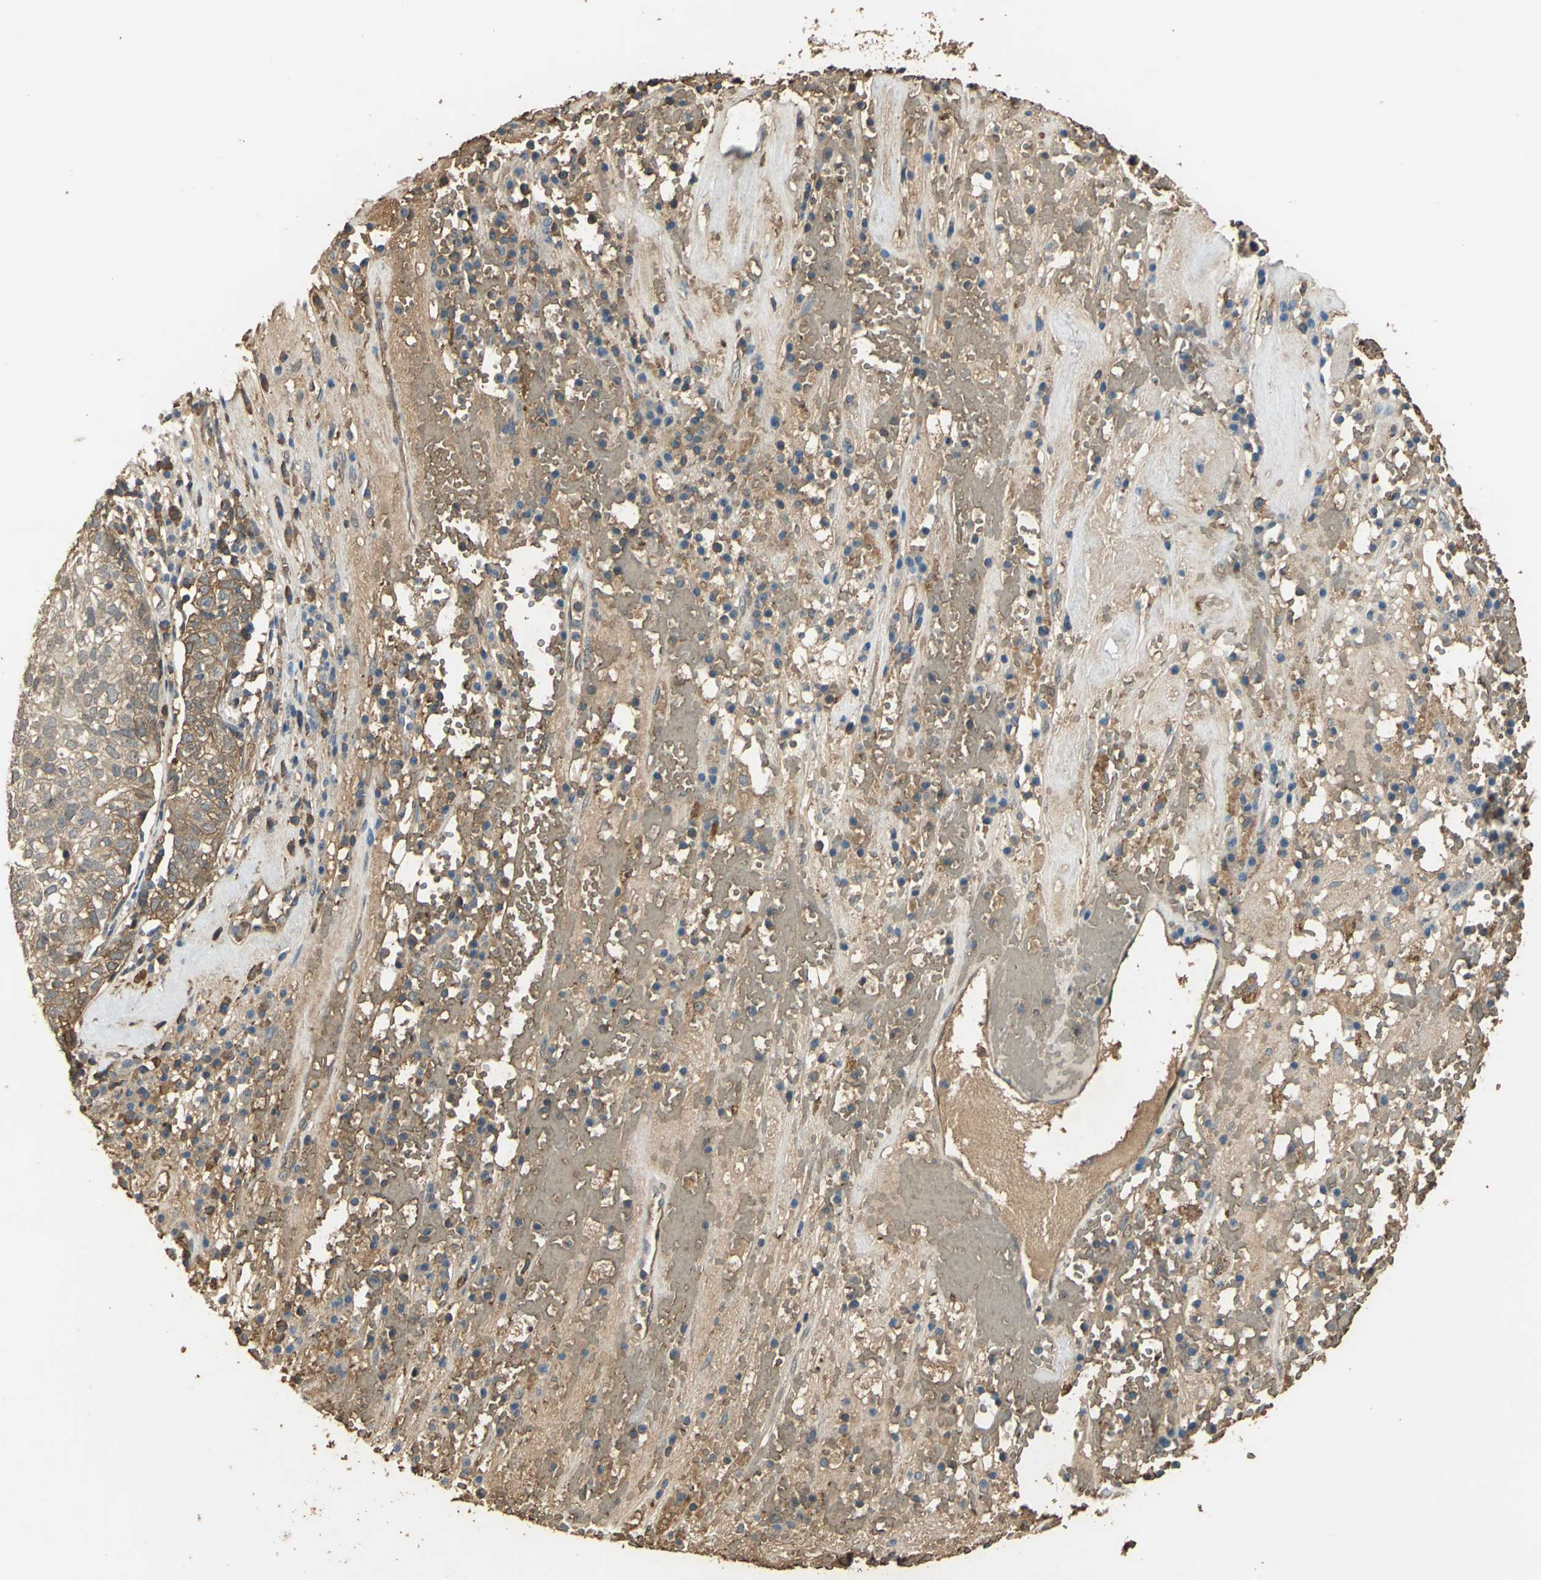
{"staining": {"intensity": "moderate", "quantity": ">75%", "location": "cytoplasmic/membranous"}, "tissue": "head and neck cancer", "cell_type": "Tumor cells", "image_type": "cancer", "snomed": [{"axis": "morphology", "description": "Adenocarcinoma, NOS"}, {"axis": "topography", "description": "Salivary gland"}, {"axis": "topography", "description": "Head-Neck"}], "caption": "Adenocarcinoma (head and neck) was stained to show a protein in brown. There is medium levels of moderate cytoplasmic/membranous staining in approximately >75% of tumor cells. (Stains: DAB in brown, nuclei in blue, Microscopy: brightfield microscopy at high magnification).", "gene": "DDAH1", "patient": {"sex": "female", "age": 65}}